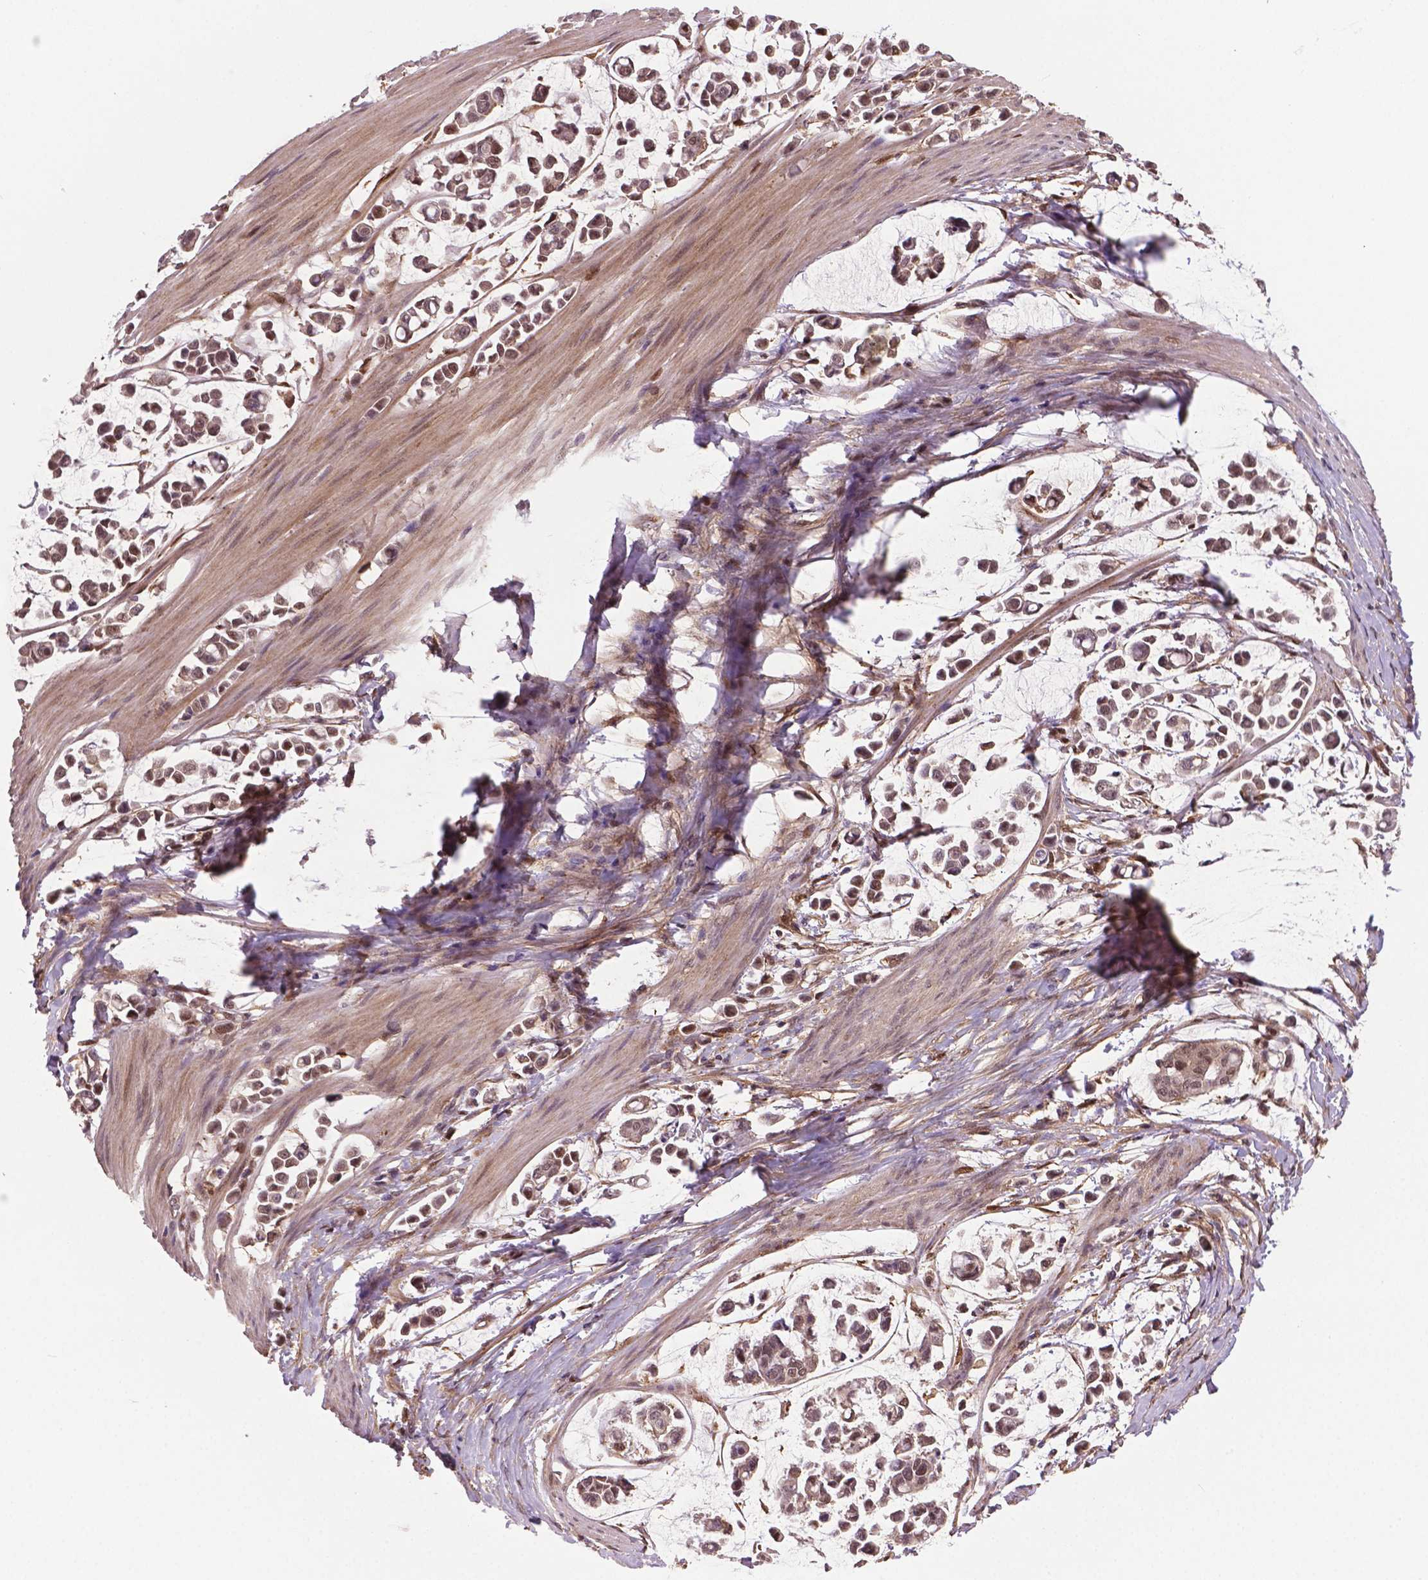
{"staining": {"intensity": "weak", "quantity": ">75%", "location": "cytoplasmic/membranous,nuclear"}, "tissue": "stomach cancer", "cell_type": "Tumor cells", "image_type": "cancer", "snomed": [{"axis": "morphology", "description": "Adenocarcinoma, NOS"}, {"axis": "topography", "description": "Stomach"}], "caption": "An image of human stomach adenocarcinoma stained for a protein demonstrates weak cytoplasmic/membranous and nuclear brown staining in tumor cells. Using DAB (3,3'-diaminobenzidine) (brown) and hematoxylin (blue) stains, captured at high magnification using brightfield microscopy.", "gene": "PLIN3", "patient": {"sex": "male", "age": 82}}